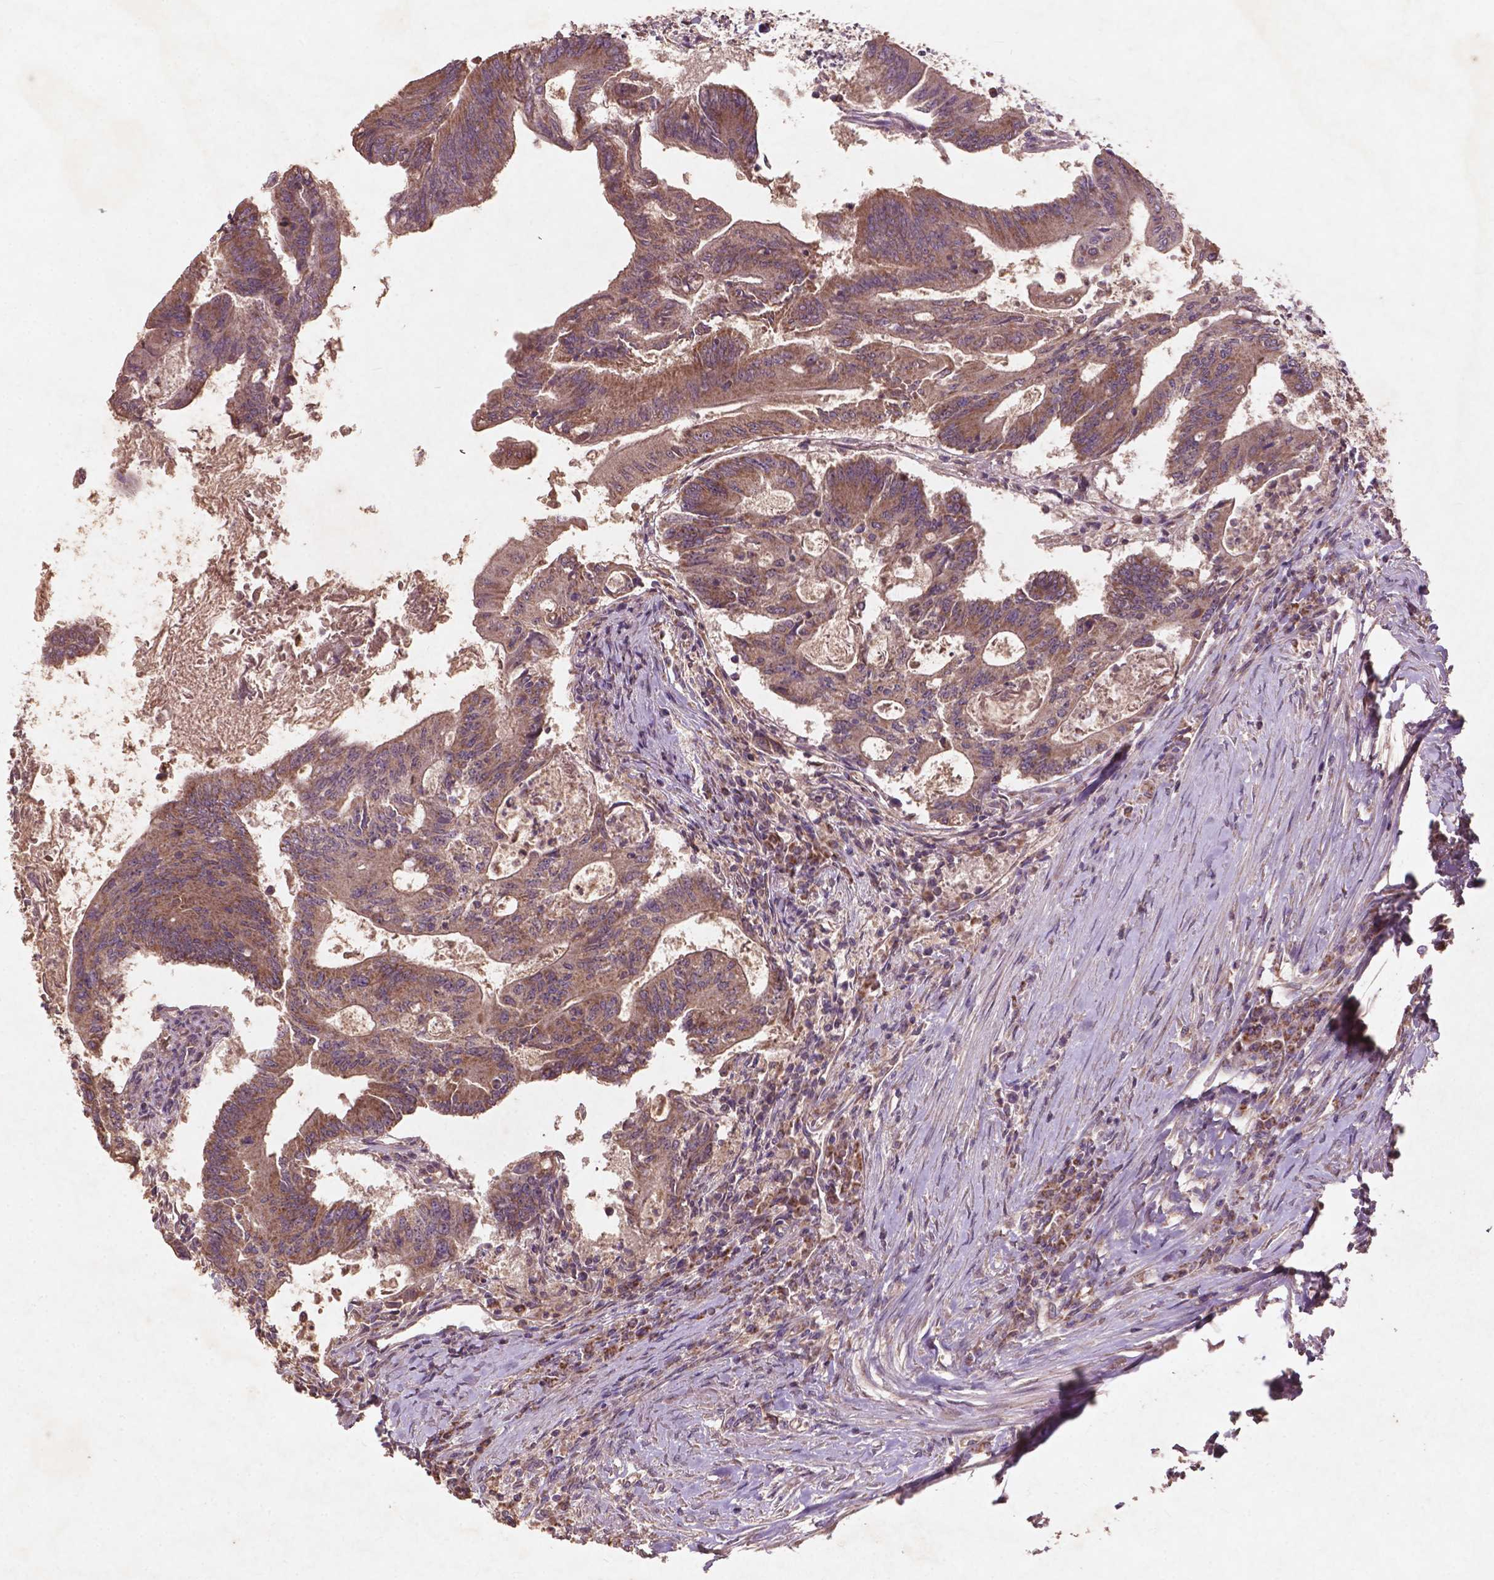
{"staining": {"intensity": "moderate", "quantity": ">75%", "location": "cytoplasmic/membranous"}, "tissue": "colorectal cancer", "cell_type": "Tumor cells", "image_type": "cancer", "snomed": [{"axis": "morphology", "description": "Adenocarcinoma, NOS"}, {"axis": "topography", "description": "Colon"}], "caption": "Immunohistochemical staining of colorectal cancer exhibits medium levels of moderate cytoplasmic/membranous expression in approximately >75% of tumor cells.", "gene": "ST6GALNAC5", "patient": {"sex": "female", "age": 70}}